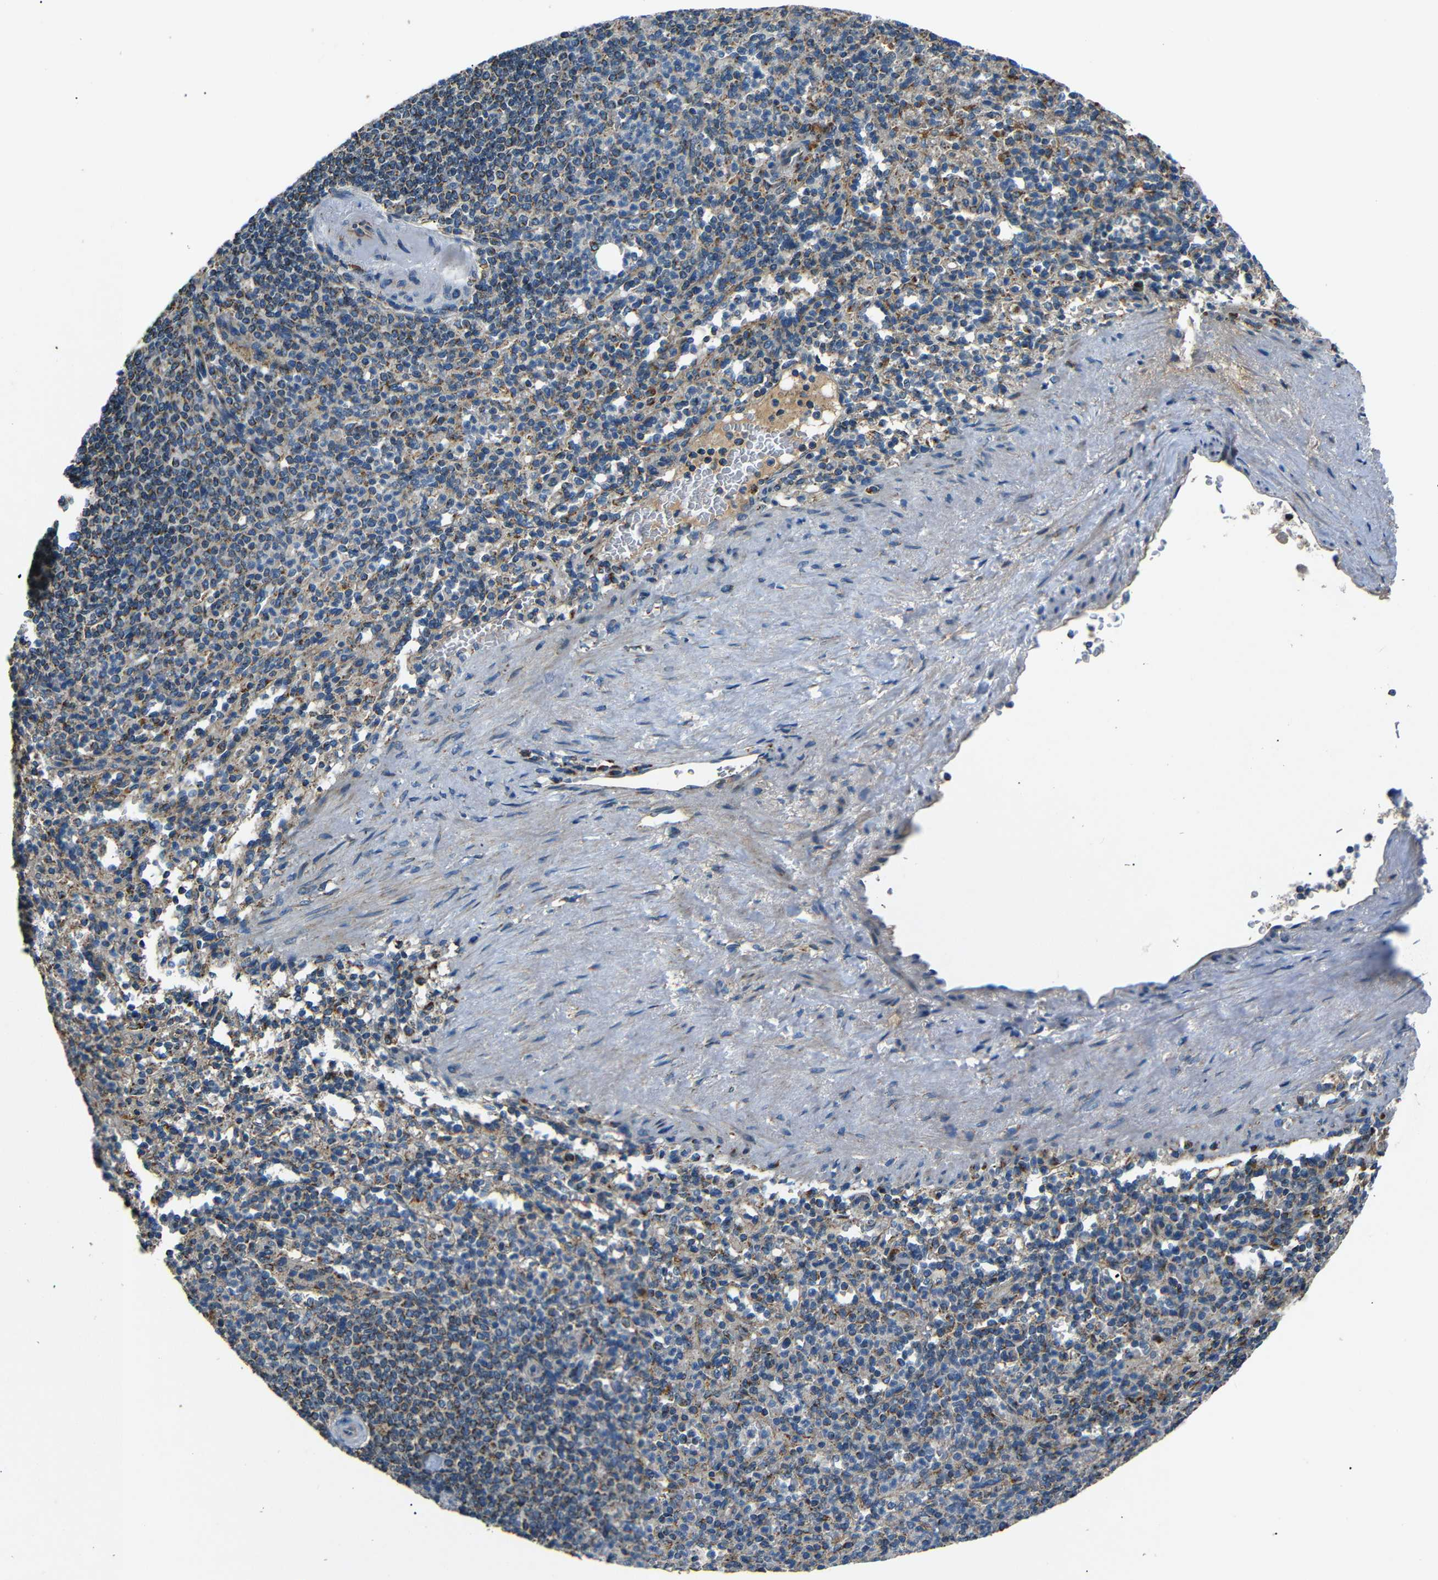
{"staining": {"intensity": "moderate", "quantity": "25%-75%", "location": "cytoplasmic/membranous"}, "tissue": "spleen", "cell_type": "Cells in red pulp", "image_type": "normal", "snomed": [{"axis": "morphology", "description": "Normal tissue, NOS"}, {"axis": "topography", "description": "Spleen"}], "caption": "Immunohistochemistry (IHC) of unremarkable spleen reveals medium levels of moderate cytoplasmic/membranous expression in about 25%-75% of cells in red pulp.", "gene": "NETO2", "patient": {"sex": "female", "age": 74}}